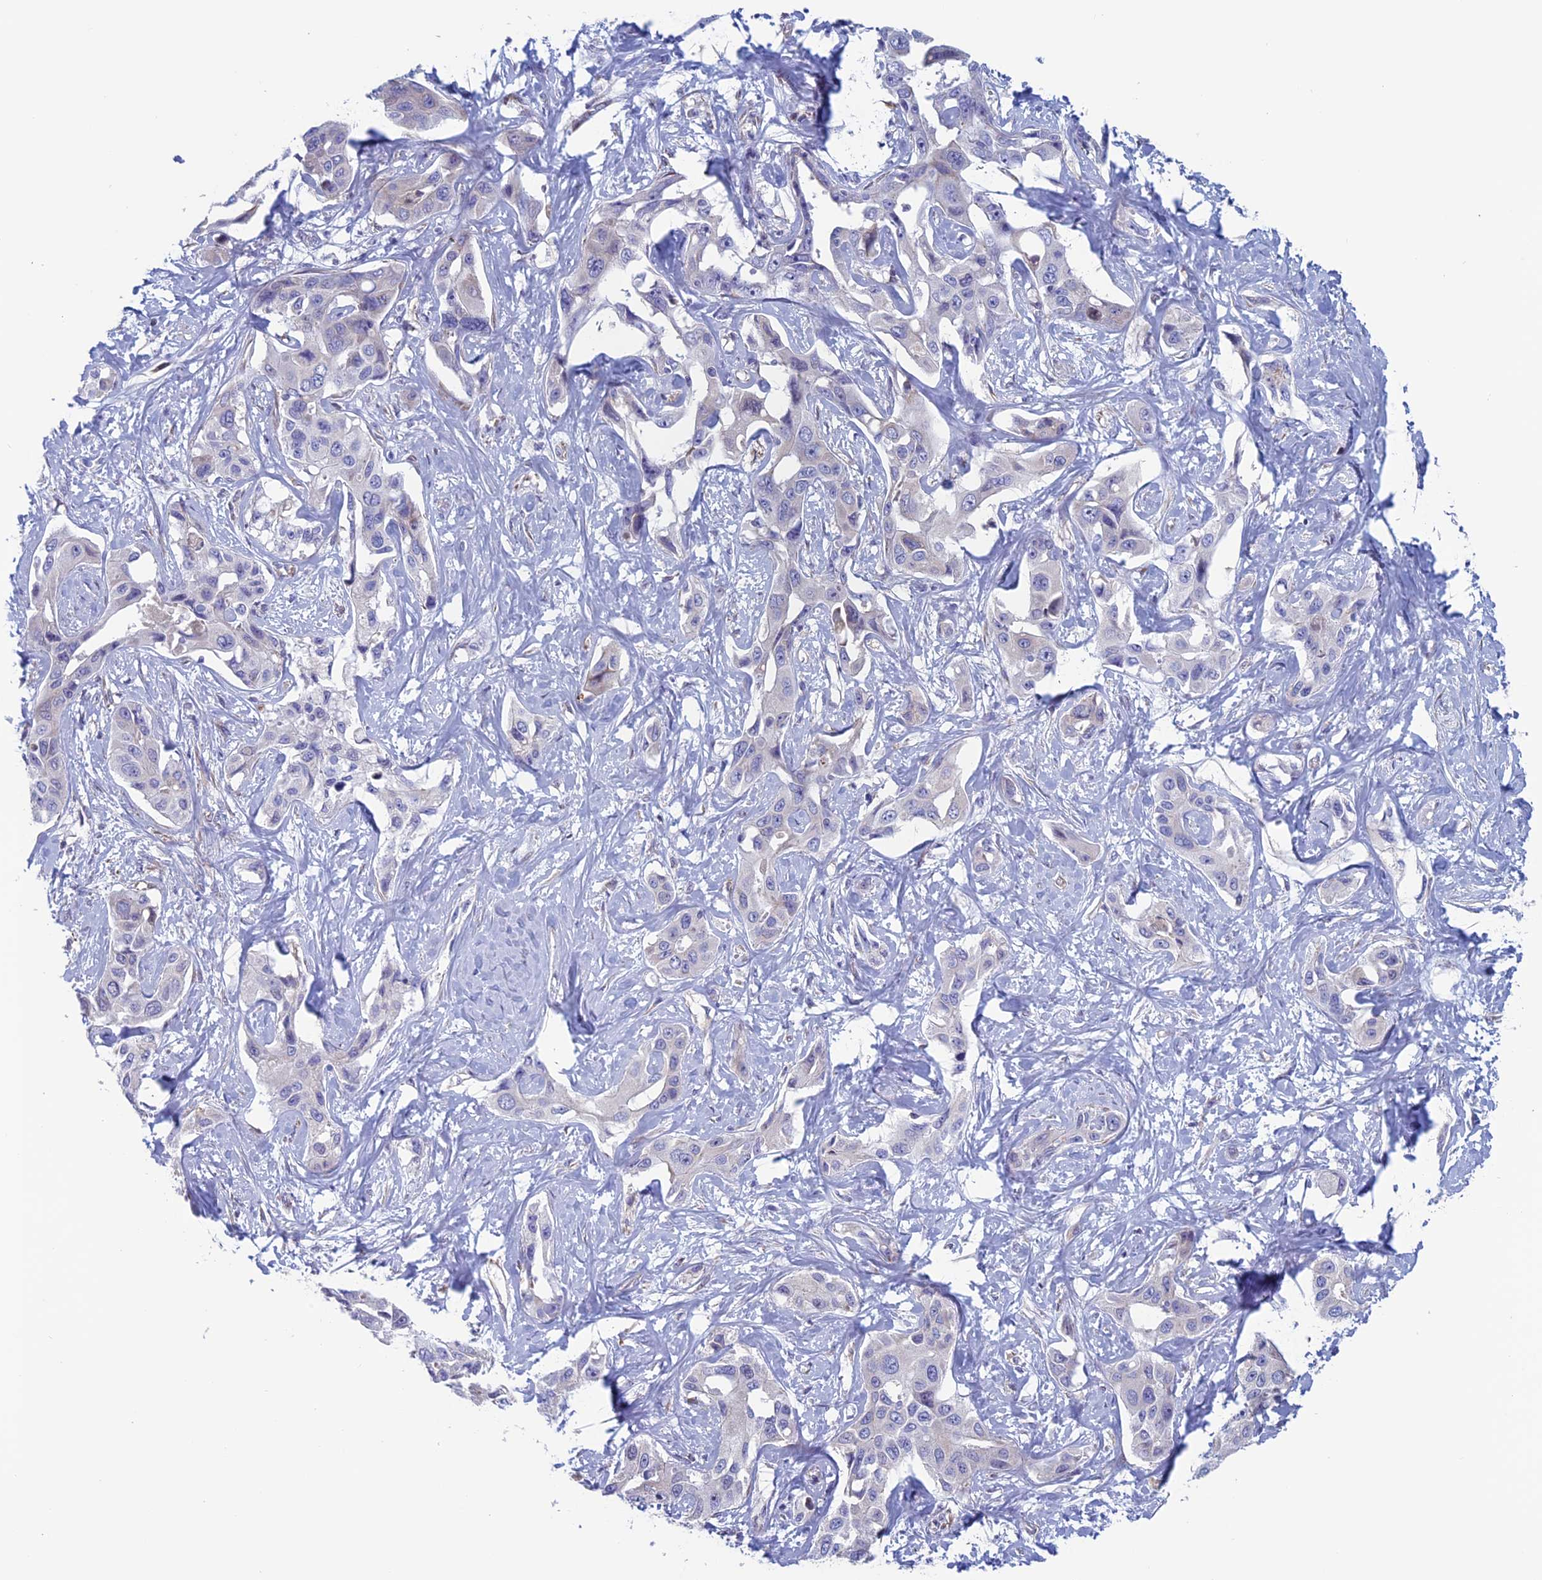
{"staining": {"intensity": "negative", "quantity": "none", "location": "none"}, "tissue": "liver cancer", "cell_type": "Tumor cells", "image_type": "cancer", "snomed": [{"axis": "morphology", "description": "Cholangiocarcinoma"}, {"axis": "topography", "description": "Liver"}], "caption": "Liver cholangiocarcinoma was stained to show a protein in brown. There is no significant positivity in tumor cells.", "gene": "BCL2L10", "patient": {"sex": "male", "age": 59}}